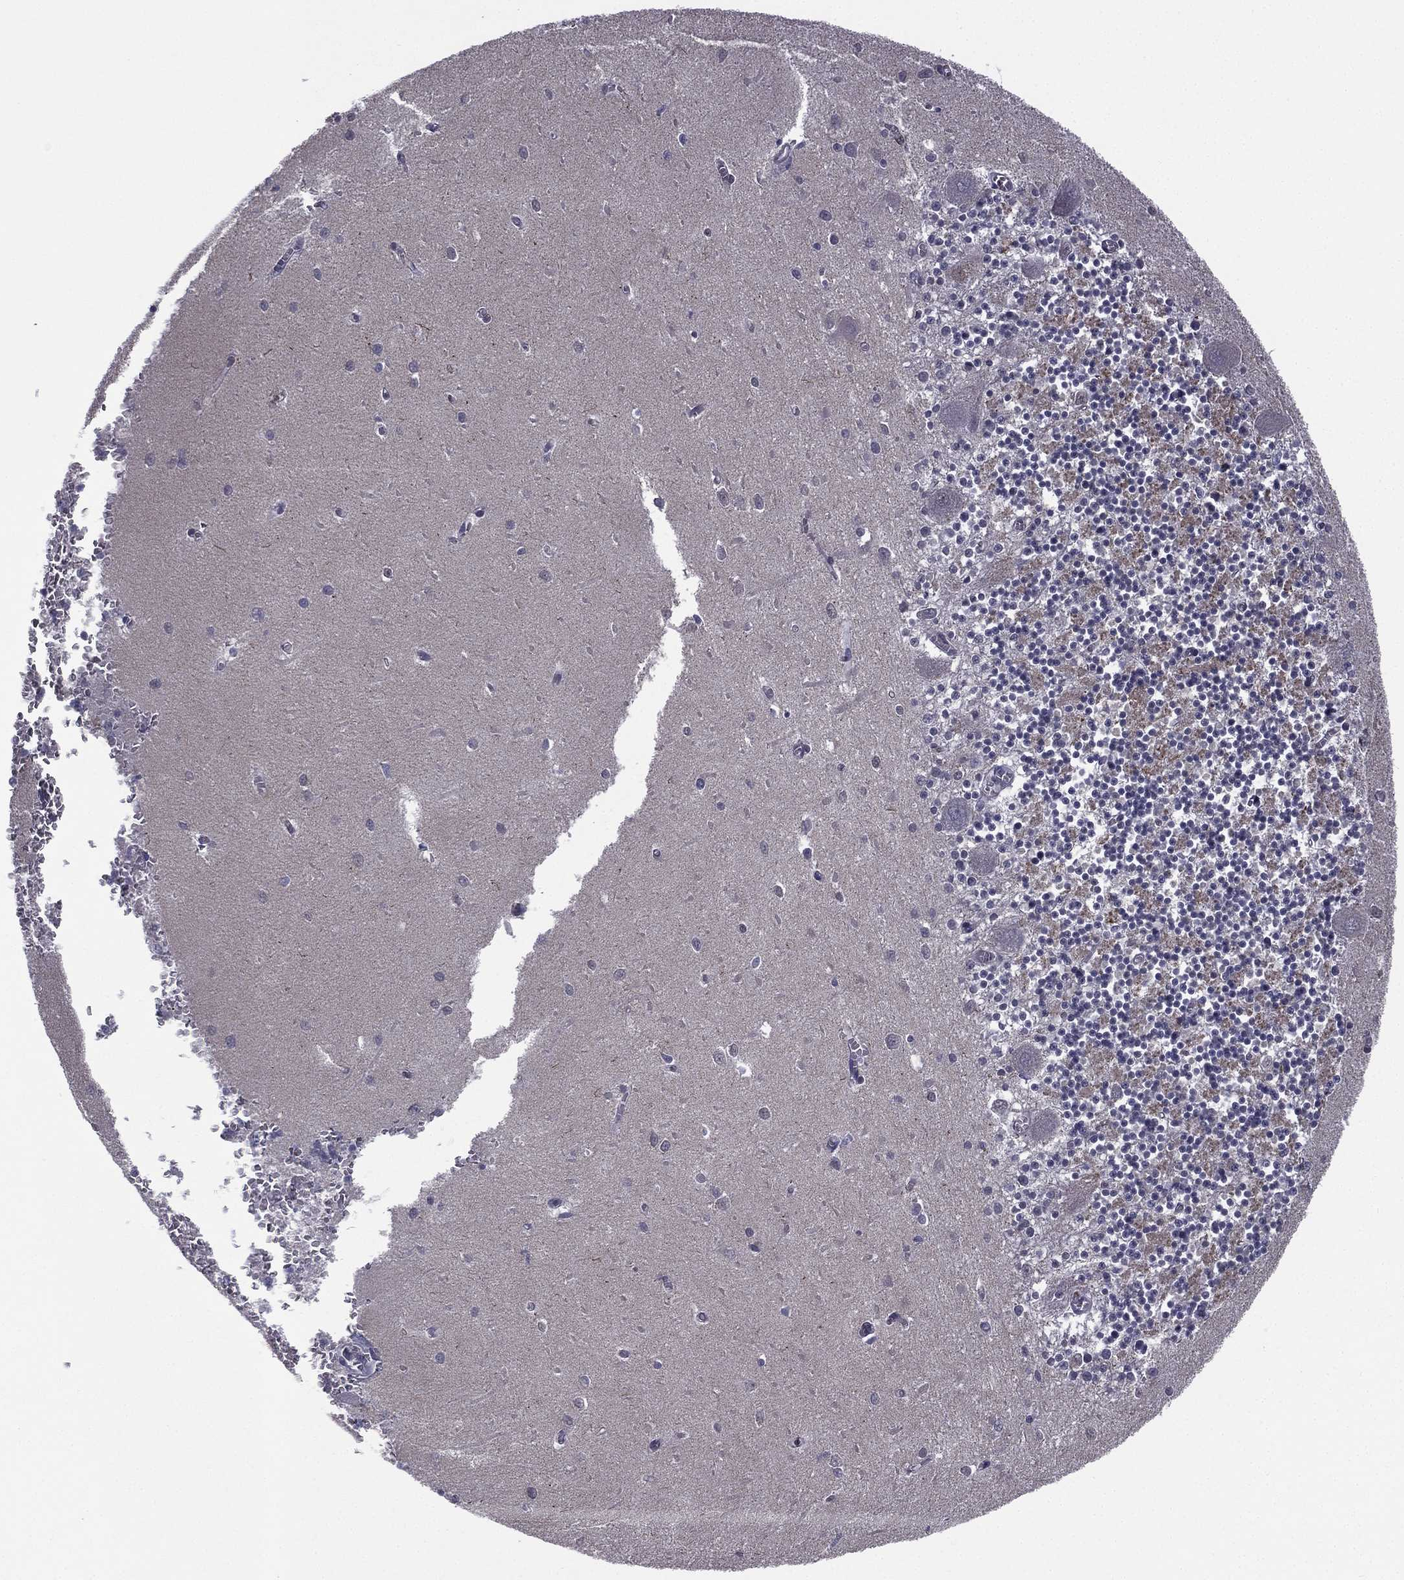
{"staining": {"intensity": "negative", "quantity": "none", "location": "none"}, "tissue": "cerebellum", "cell_type": "Cells in granular layer", "image_type": "normal", "snomed": [{"axis": "morphology", "description": "Normal tissue, NOS"}, {"axis": "topography", "description": "Cerebellum"}], "caption": "Immunohistochemistry image of normal human cerebellum stained for a protein (brown), which displays no staining in cells in granular layer.", "gene": "ACTRT2", "patient": {"sex": "female", "age": 64}}